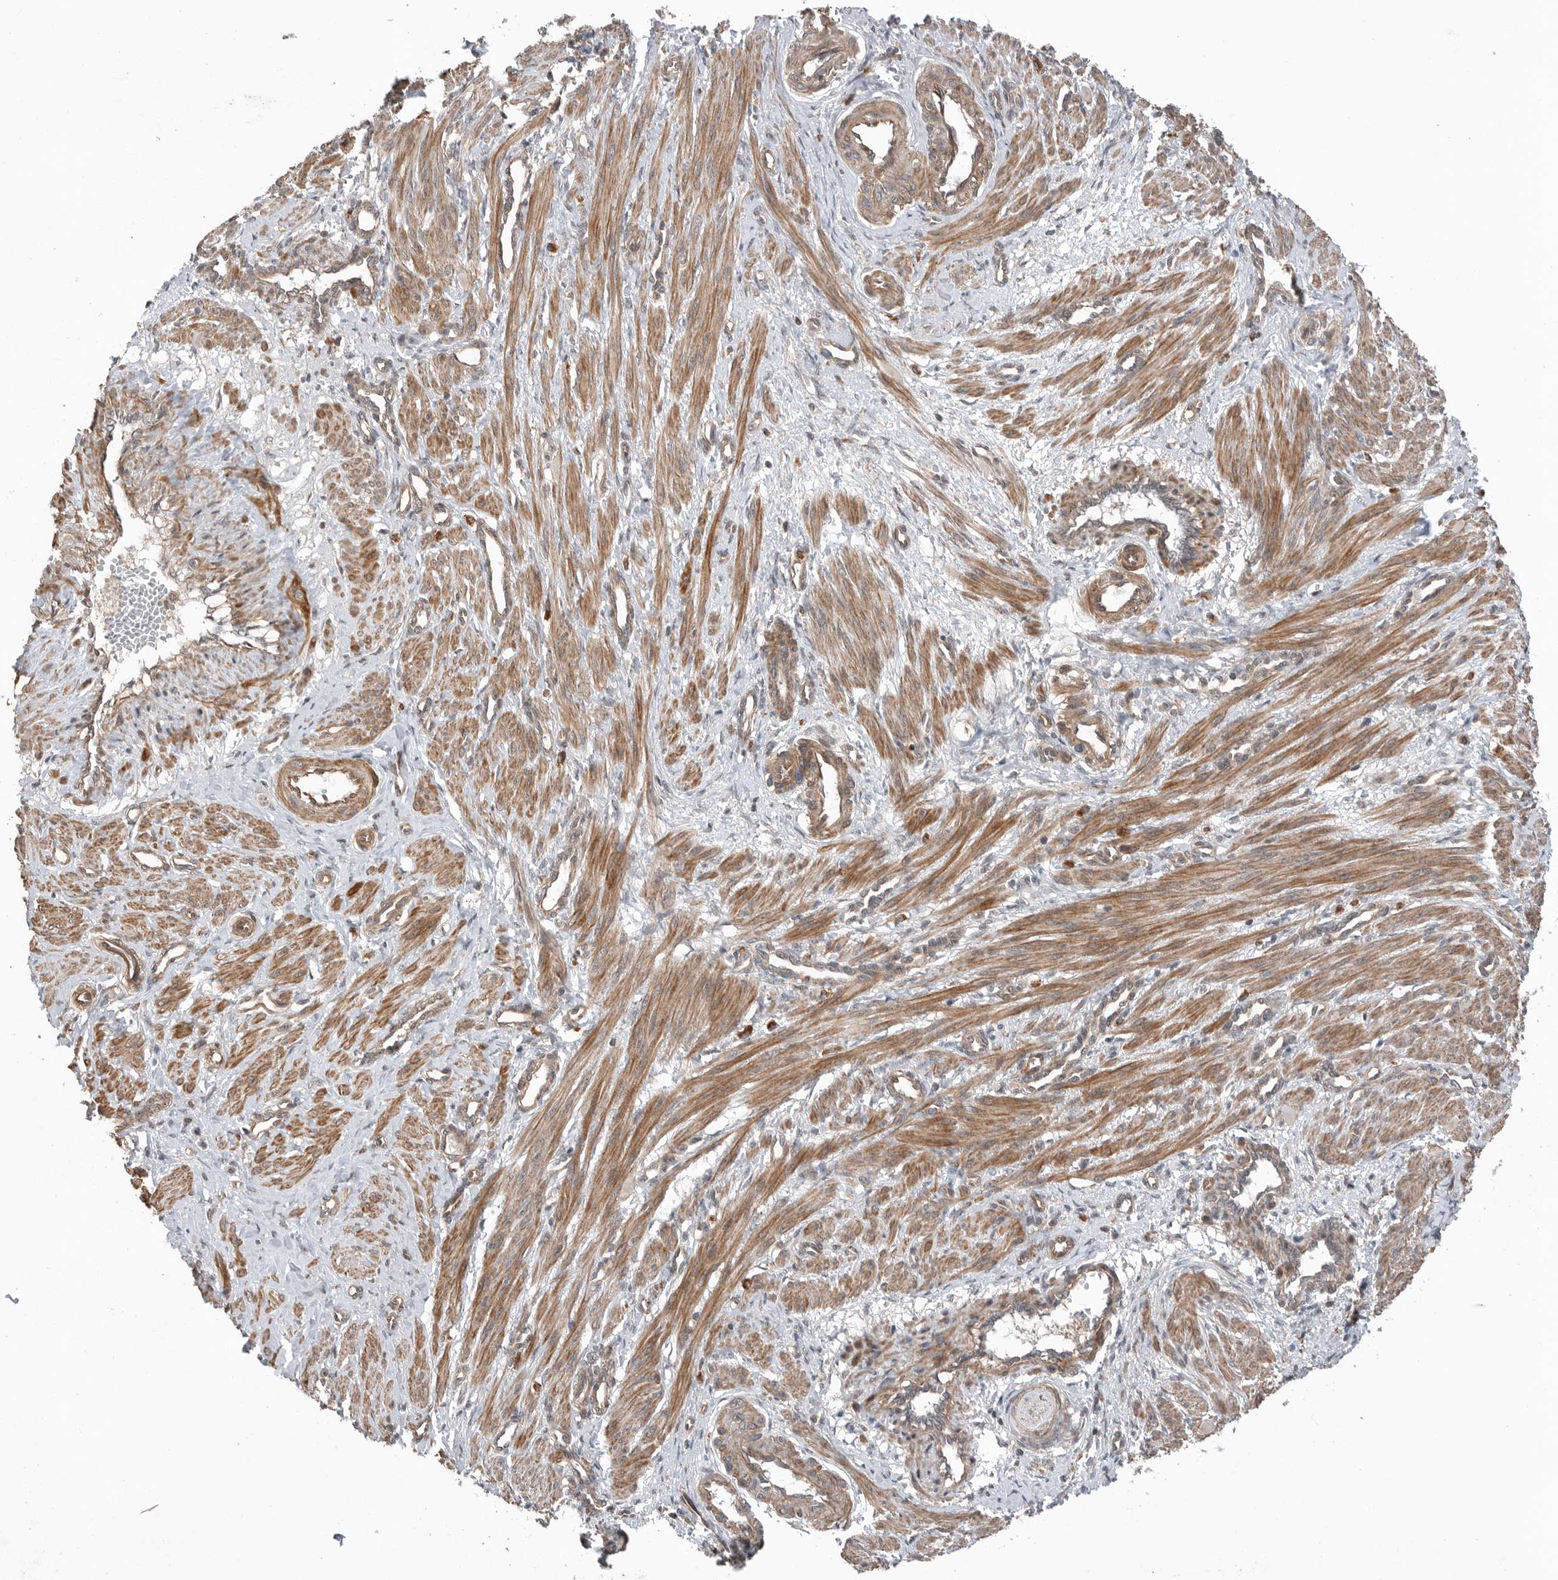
{"staining": {"intensity": "moderate", "quantity": ">75%", "location": "cytoplasmic/membranous"}, "tissue": "smooth muscle", "cell_type": "Smooth muscle cells", "image_type": "normal", "snomed": [{"axis": "morphology", "description": "Normal tissue, NOS"}, {"axis": "topography", "description": "Endometrium"}], "caption": "Protein expression by immunohistochemistry (IHC) displays moderate cytoplasmic/membranous positivity in approximately >75% of smooth muscle cells in unremarkable smooth muscle. The protein is shown in brown color, while the nuclei are stained blue.", "gene": "PEAK1", "patient": {"sex": "female", "age": 33}}